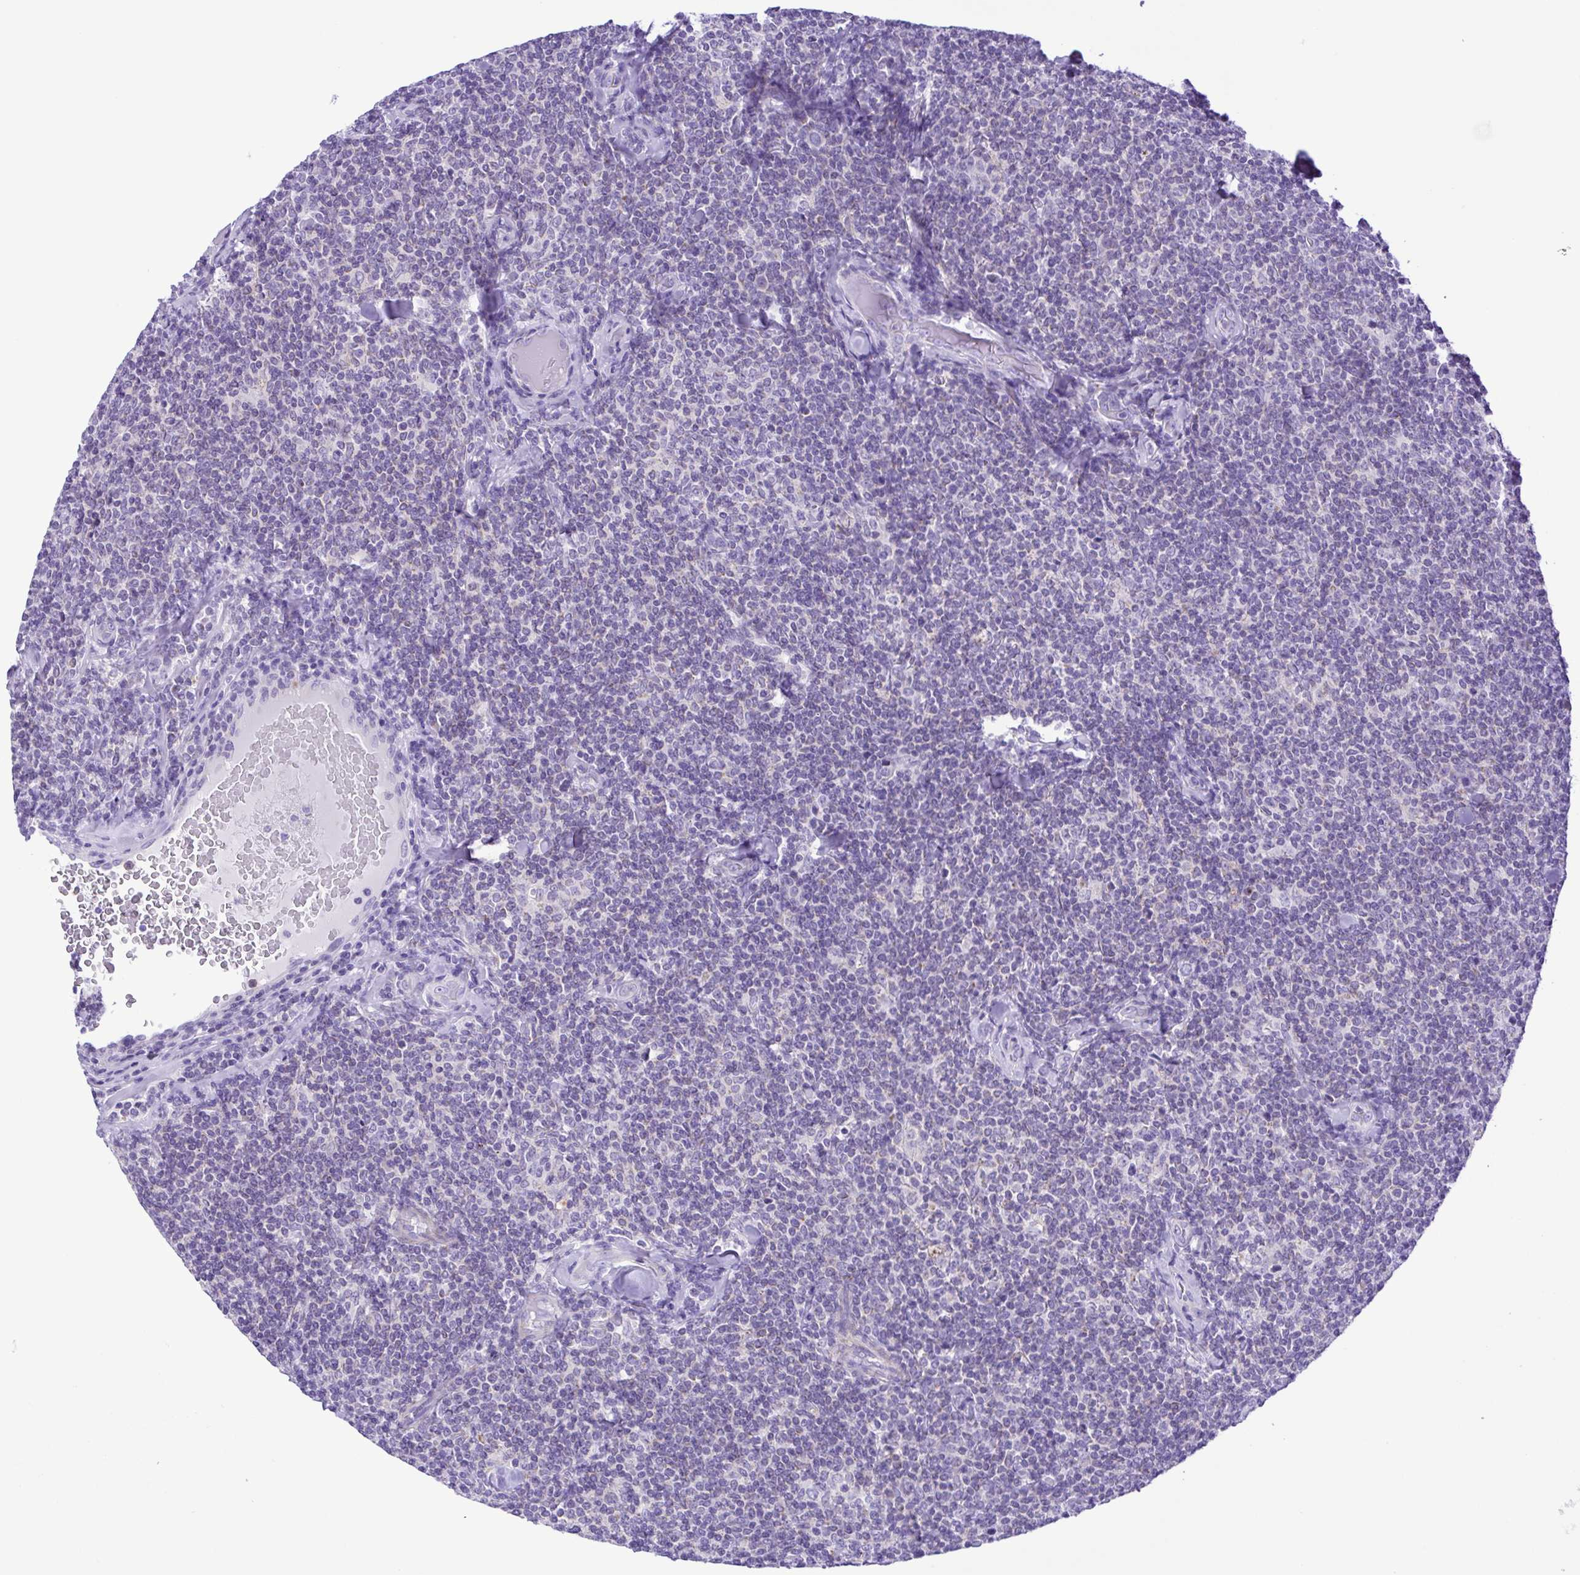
{"staining": {"intensity": "negative", "quantity": "none", "location": "none"}, "tissue": "lymphoma", "cell_type": "Tumor cells", "image_type": "cancer", "snomed": [{"axis": "morphology", "description": "Malignant lymphoma, non-Hodgkin's type, Low grade"}, {"axis": "topography", "description": "Lymph node"}], "caption": "DAB (3,3'-diaminobenzidine) immunohistochemical staining of human lymphoma displays no significant expression in tumor cells. (Brightfield microscopy of DAB (3,3'-diaminobenzidine) immunohistochemistry (IHC) at high magnification).", "gene": "SYT1", "patient": {"sex": "female", "age": 56}}